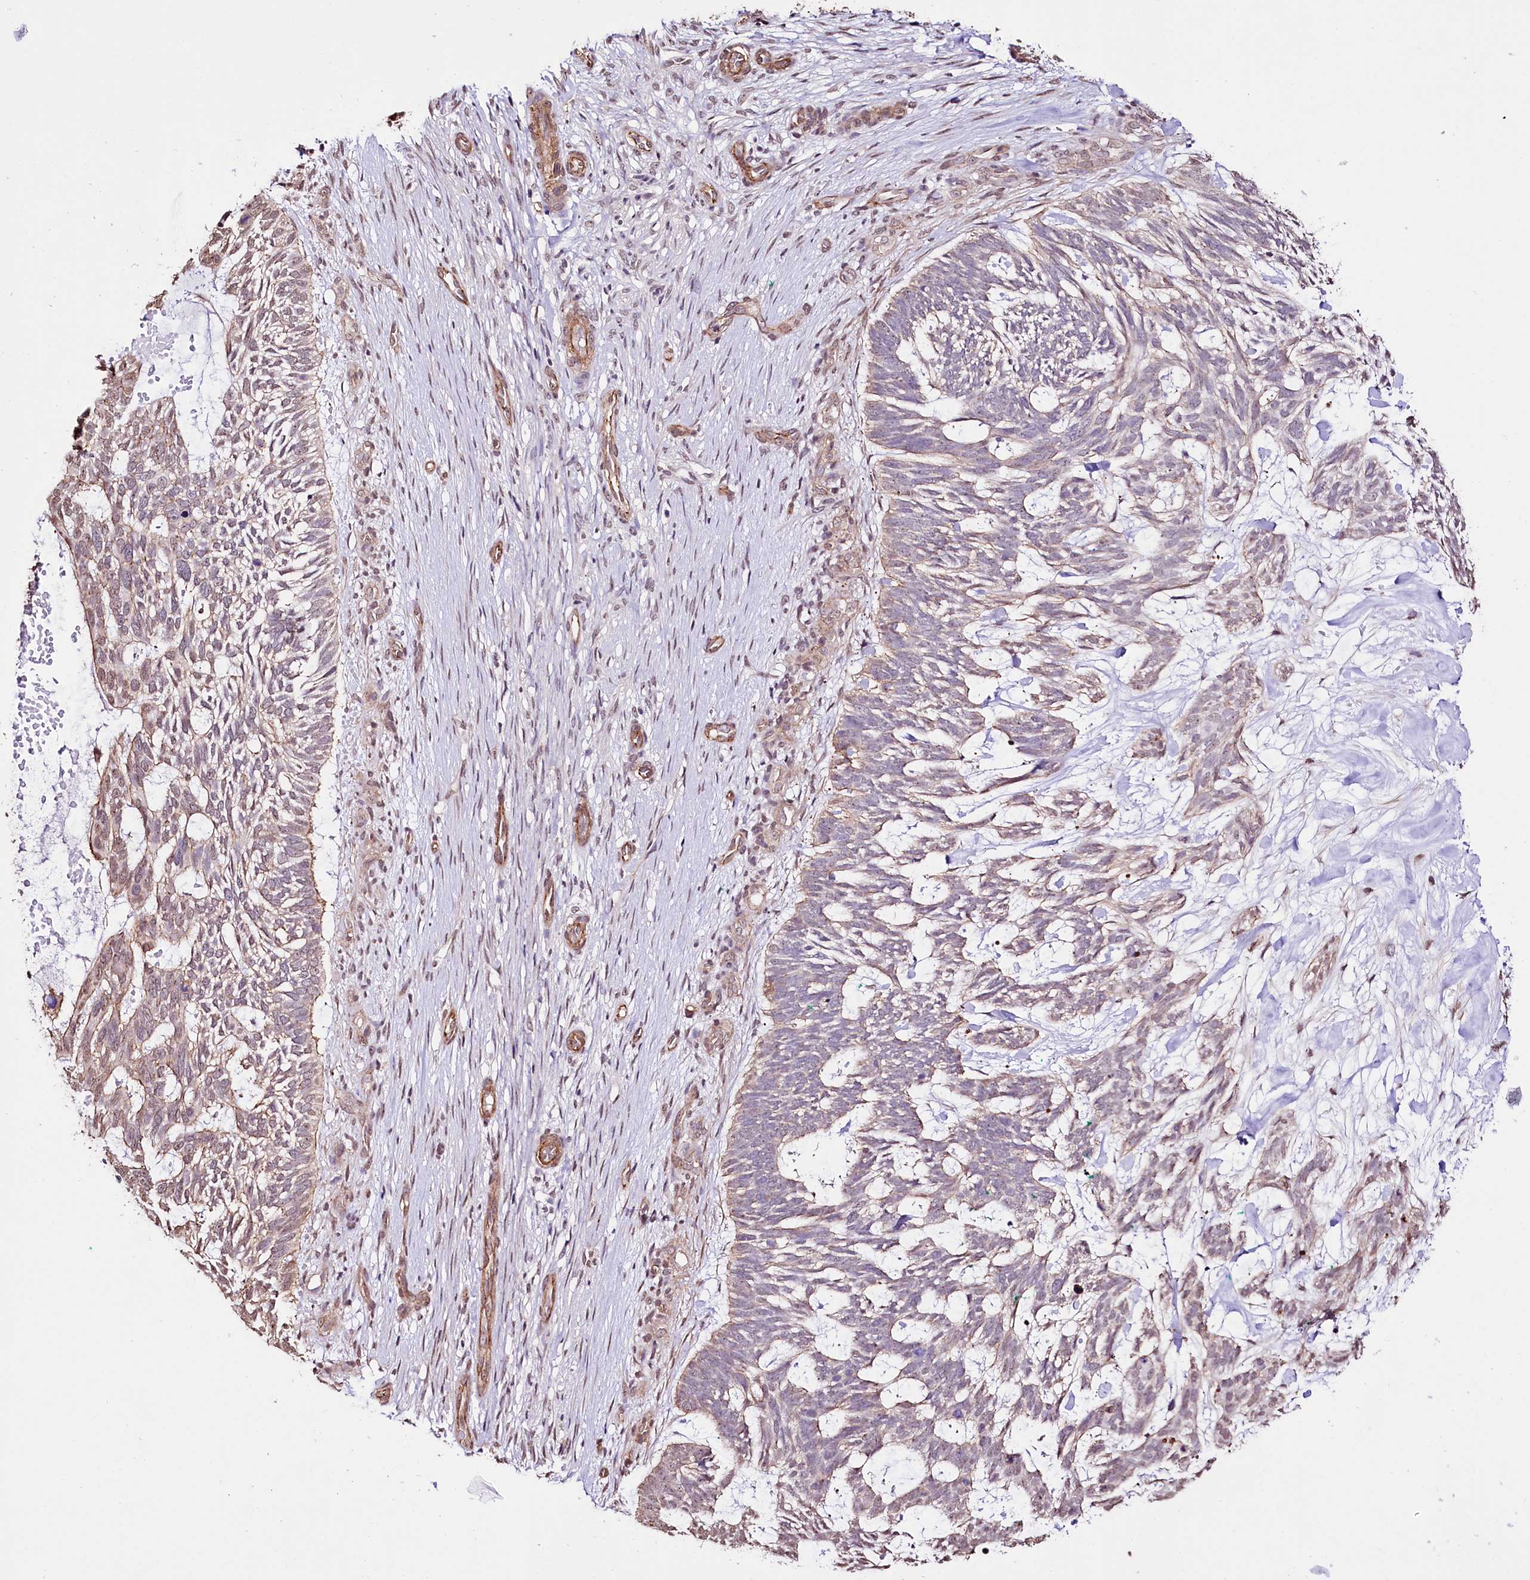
{"staining": {"intensity": "weak", "quantity": "25%-75%", "location": "cytoplasmic/membranous,nuclear"}, "tissue": "skin cancer", "cell_type": "Tumor cells", "image_type": "cancer", "snomed": [{"axis": "morphology", "description": "Basal cell carcinoma"}, {"axis": "topography", "description": "Skin"}], "caption": "Skin cancer tissue shows weak cytoplasmic/membranous and nuclear expression in about 25%-75% of tumor cells The staining was performed using DAB (3,3'-diaminobenzidine), with brown indicating positive protein expression. Nuclei are stained blue with hematoxylin.", "gene": "ST7", "patient": {"sex": "male", "age": 88}}